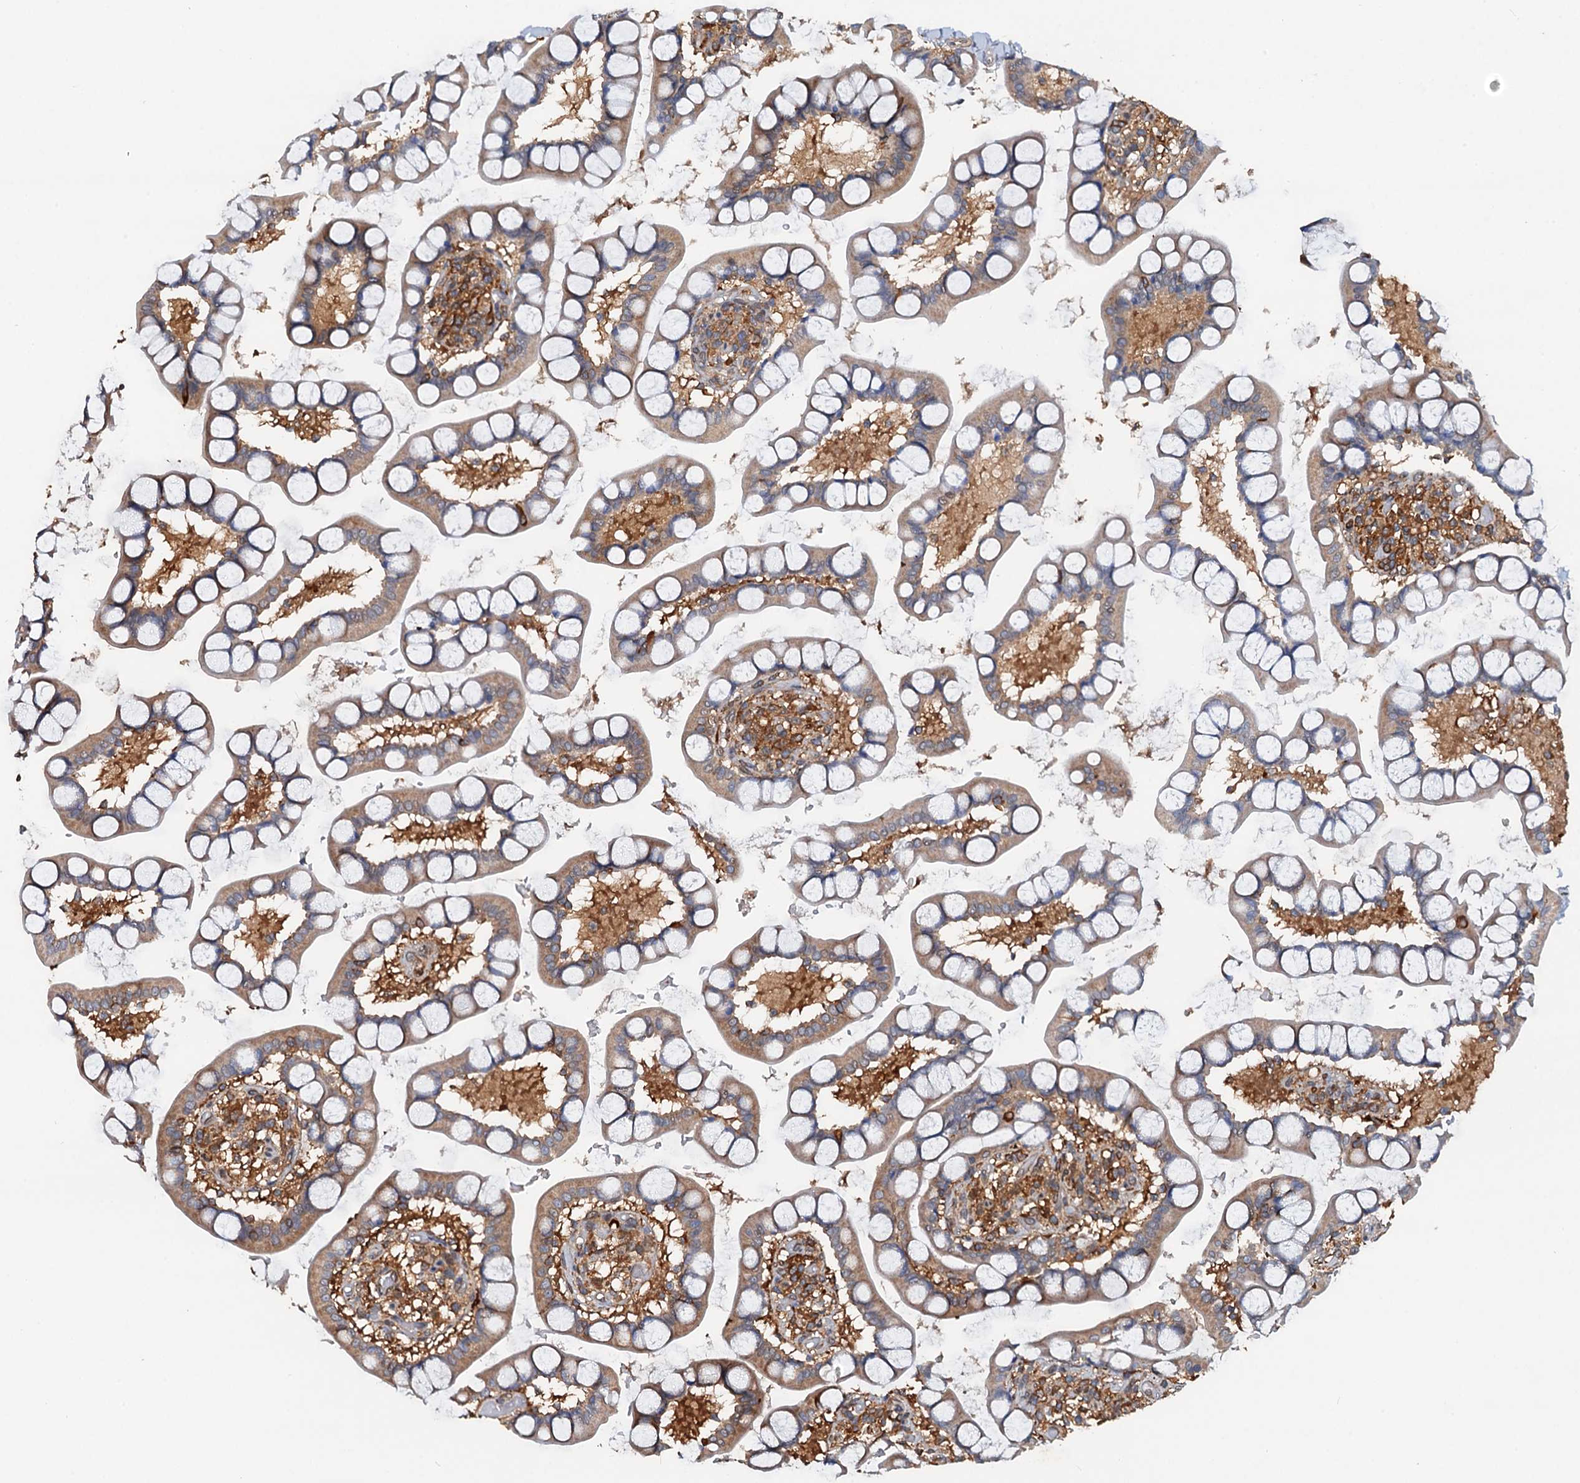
{"staining": {"intensity": "strong", "quantity": "25%-75%", "location": "cytoplasmic/membranous"}, "tissue": "small intestine", "cell_type": "Glandular cells", "image_type": "normal", "snomed": [{"axis": "morphology", "description": "Normal tissue, NOS"}, {"axis": "topography", "description": "Small intestine"}], "caption": "A brown stain highlights strong cytoplasmic/membranous expression of a protein in glandular cells of benign human small intestine. Nuclei are stained in blue.", "gene": "USP6NL", "patient": {"sex": "male", "age": 52}}